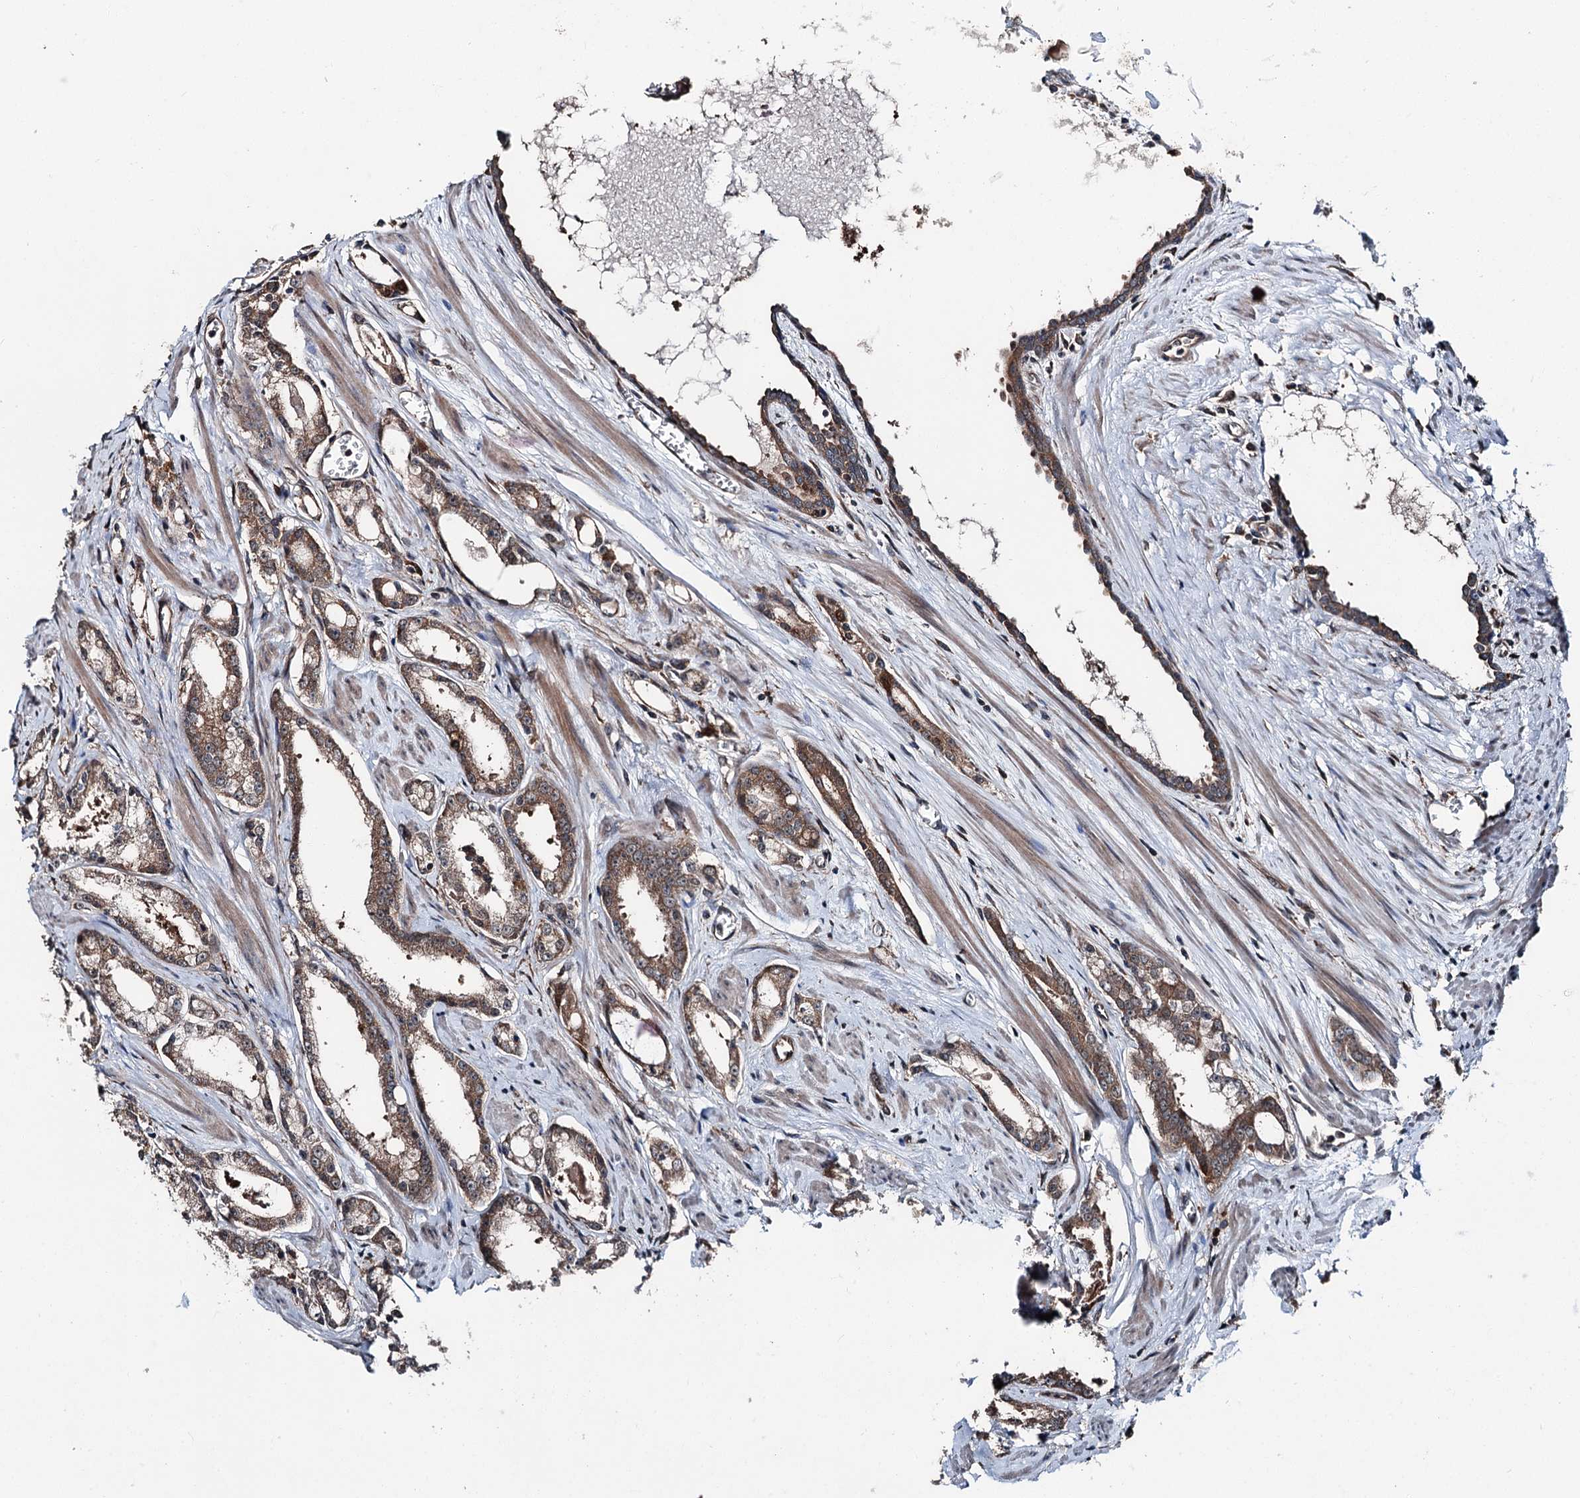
{"staining": {"intensity": "moderate", "quantity": ">75%", "location": "cytoplasmic/membranous"}, "tissue": "prostate cancer", "cell_type": "Tumor cells", "image_type": "cancer", "snomed": [{"axis": "morphology", "description": "Adenocarcinoma, Low grade"}, {"axis": "topography", "description": "Prostate and seminal vesicle, NOS"}], "caption": "An IHC photomicrograph of neoplastic tissue is shown. Protein staining in brown labels moderate cytoplasmic/membranous positivity in prostate cancer (adenocarcinoma (low-grade)) within tumor cells.", "gene": "PSMD13", "patient": {"sex": "male", "age": 60}}